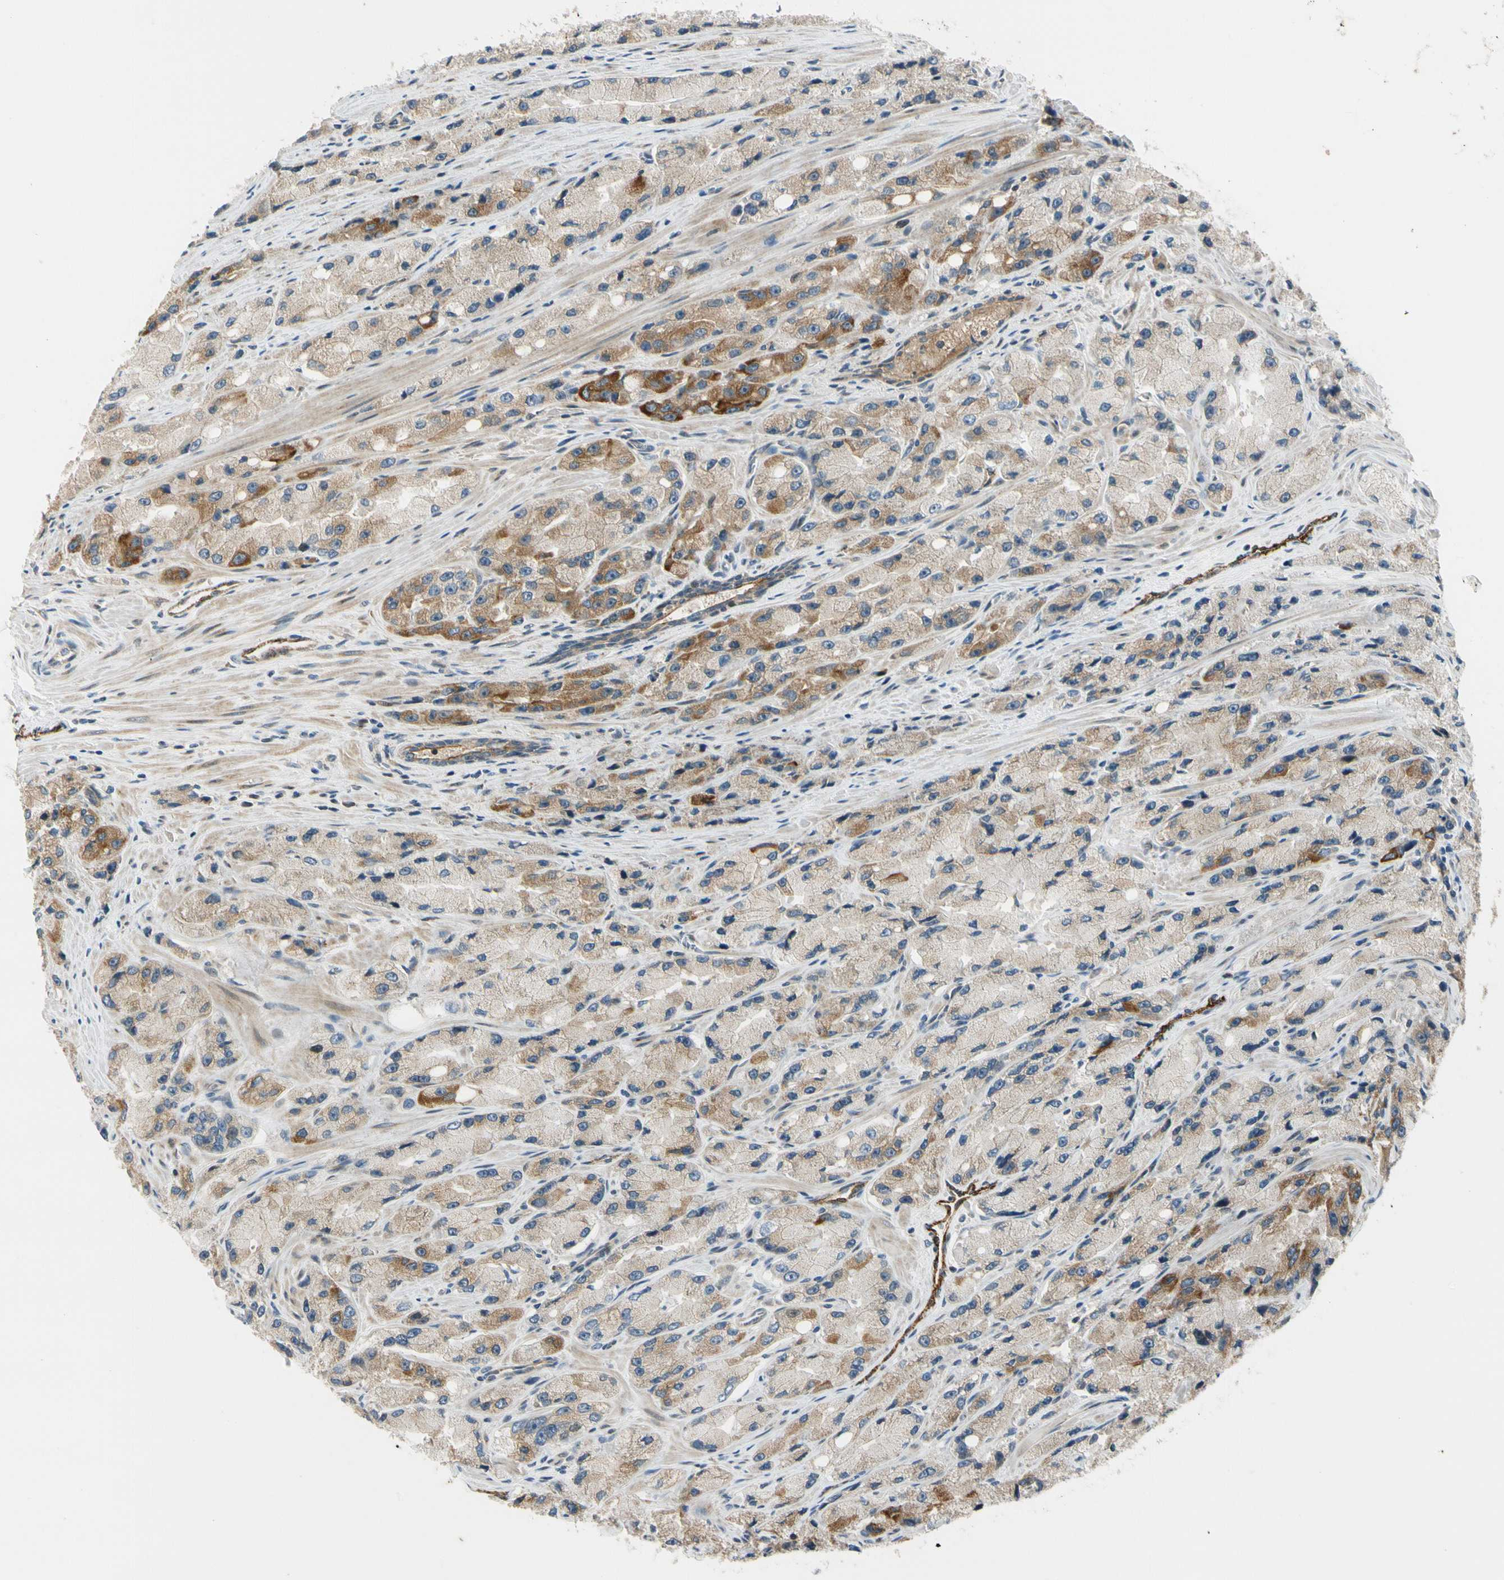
{"staining": {"intensity": "moderate", "quantity": "<25%", "location": "cytoplasmic/membranous"}, "tissue": "prostate cancer", "cell_type": "Tumor cells", "image_type": "cancer", "snomed": [{"axis": "morphology", "description": "Adenocarcinoma, High grade"}, {"axis": "topography", "description": "Prostate"}], "caption": "IHC of high-grade adenocarcinoma (prostate) reveals low levels of moderate cytoplasmic/membranous expression in about <25% of tumor cells. Nuclei are stained in blue.", "gene": "NPDC1", "patient": {"sex": "male", "age": 58}}